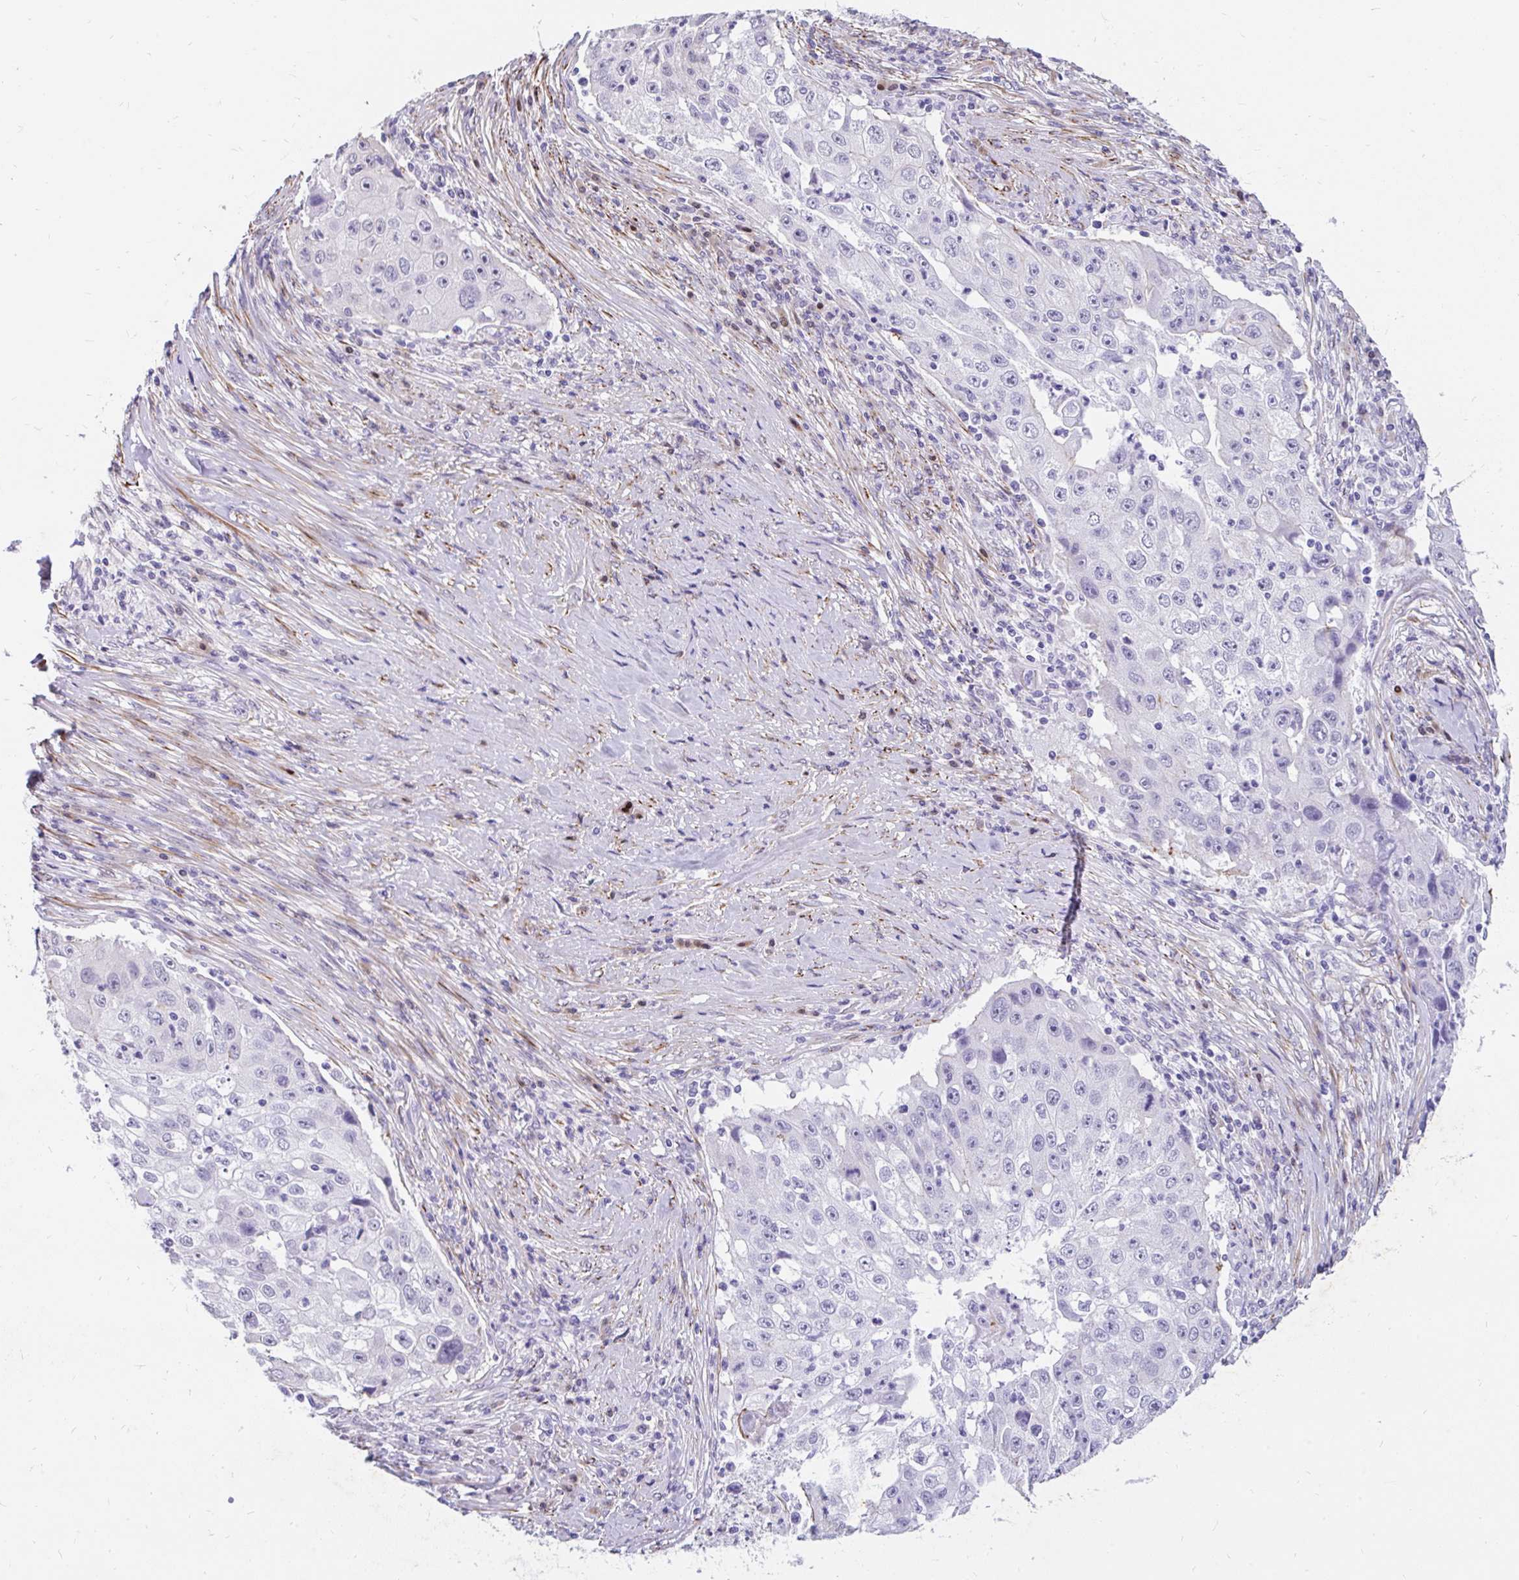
{"staining": {"intensity": "negative", "quantity": "none", "location": "none"}, "tissue": "lung cancer", "cell_type": "Tumor cells", "image_type": "cancer", "snomed": [{"axis": "morphology", "description": "Squamous cell carcinoma, NOS"}, {"axis": "topography", "description": "Lung"}], "caption": "Lung cancer stained for a protein using immunohistochemistry (IHC) displays no expression tumor cells.", "gene": "EML5", "patient": {"sex": "male", "age": 64}}